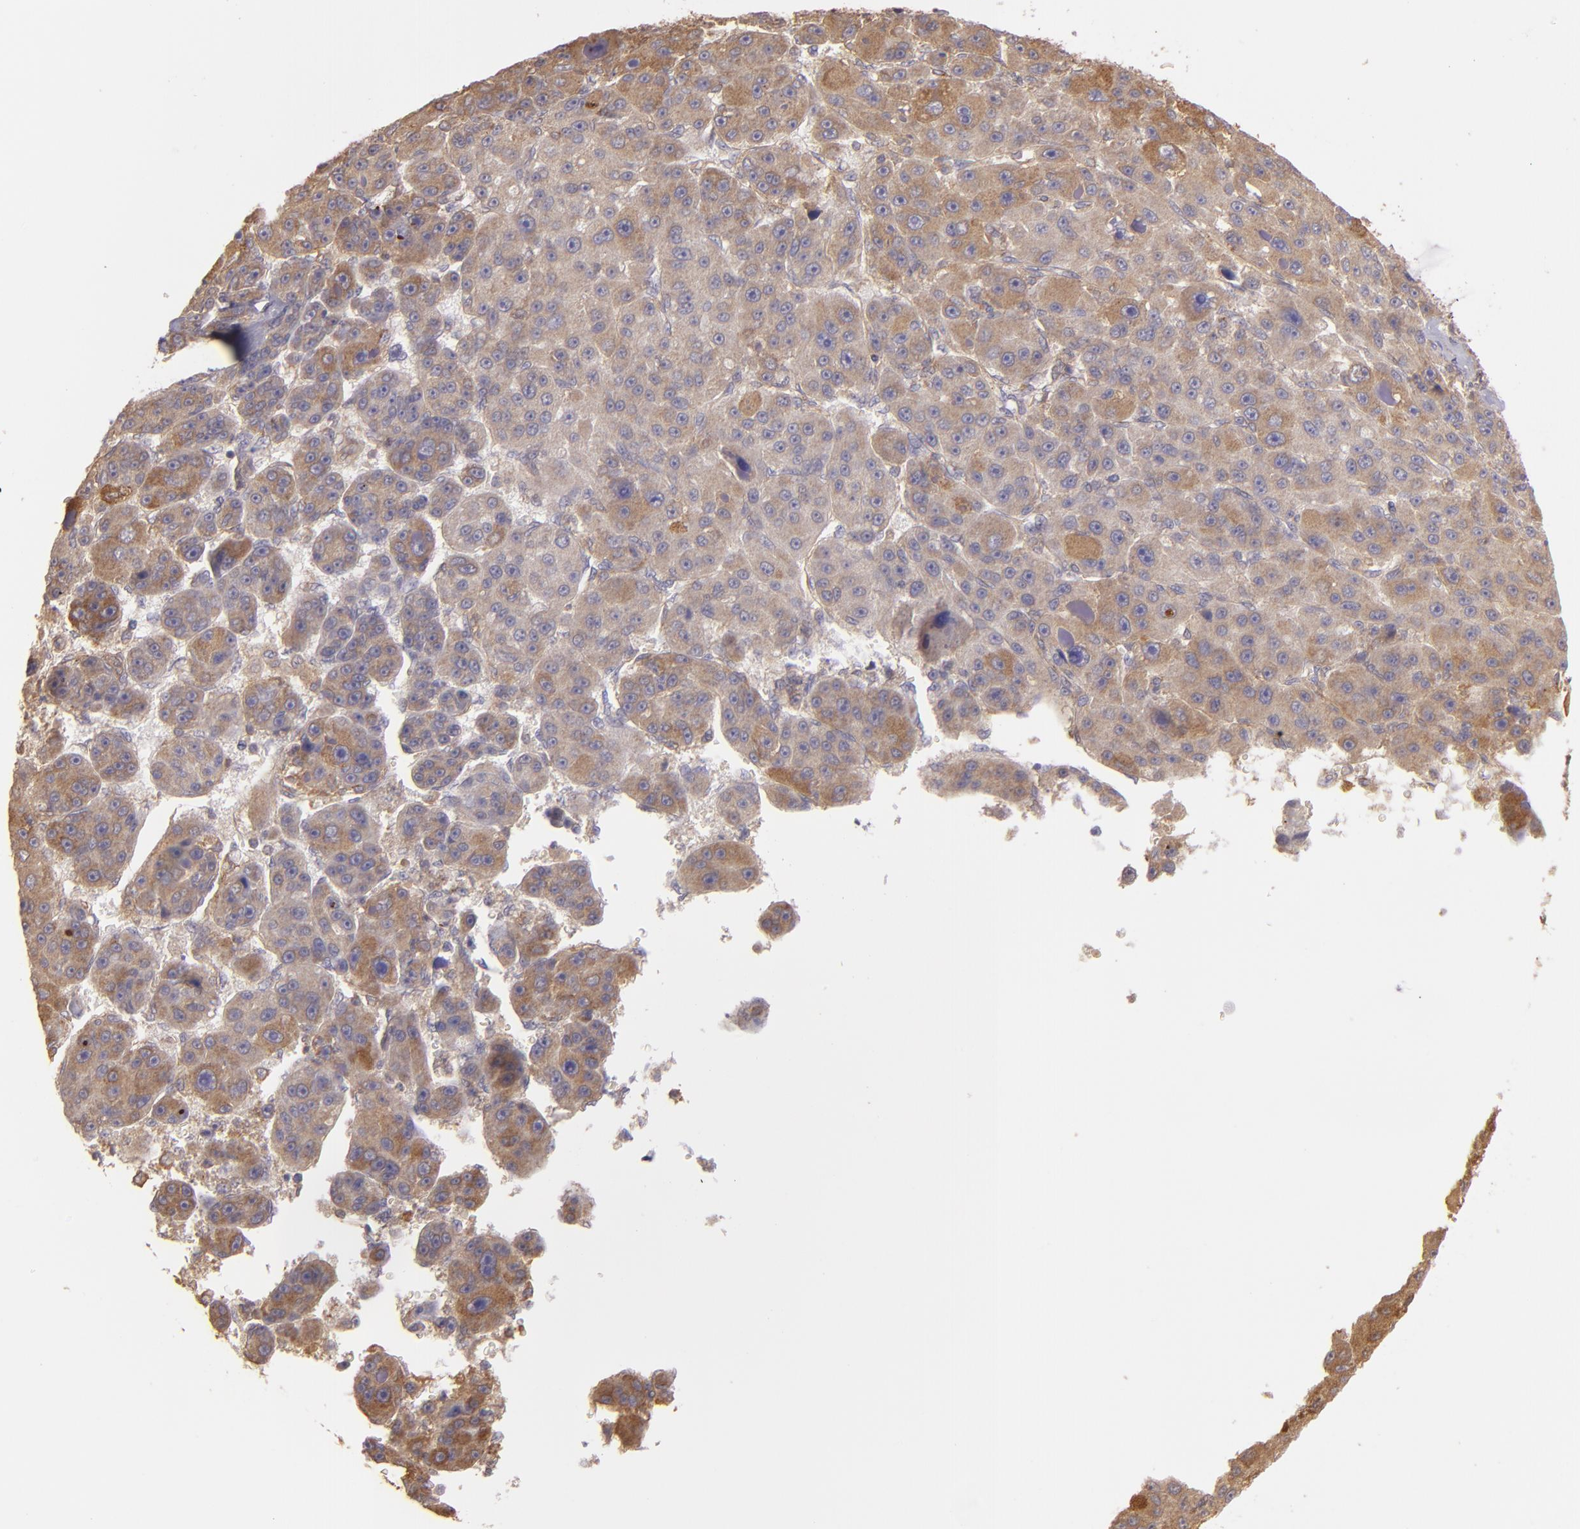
{"staining": {"intensity": "strong", "quantity": ">75%", "location": "cytoplasmic/membranous"}, "tissue": "liver cancer", "cell_type": "Tumor cells", "image_type": "cancer", "snomed": [{"axis": "morphology", "description": "Carcinoma, Hepatocellular, NOS"}, {"axis": "topography", "description": "Liver"}], "caption": "Liver cancer (hepatocellular carcinoma) stained with a protein marker exhibits strong staining in tumor cells.", "gene": "ECE1", "patient": {"sex": "male", "age": 76}}